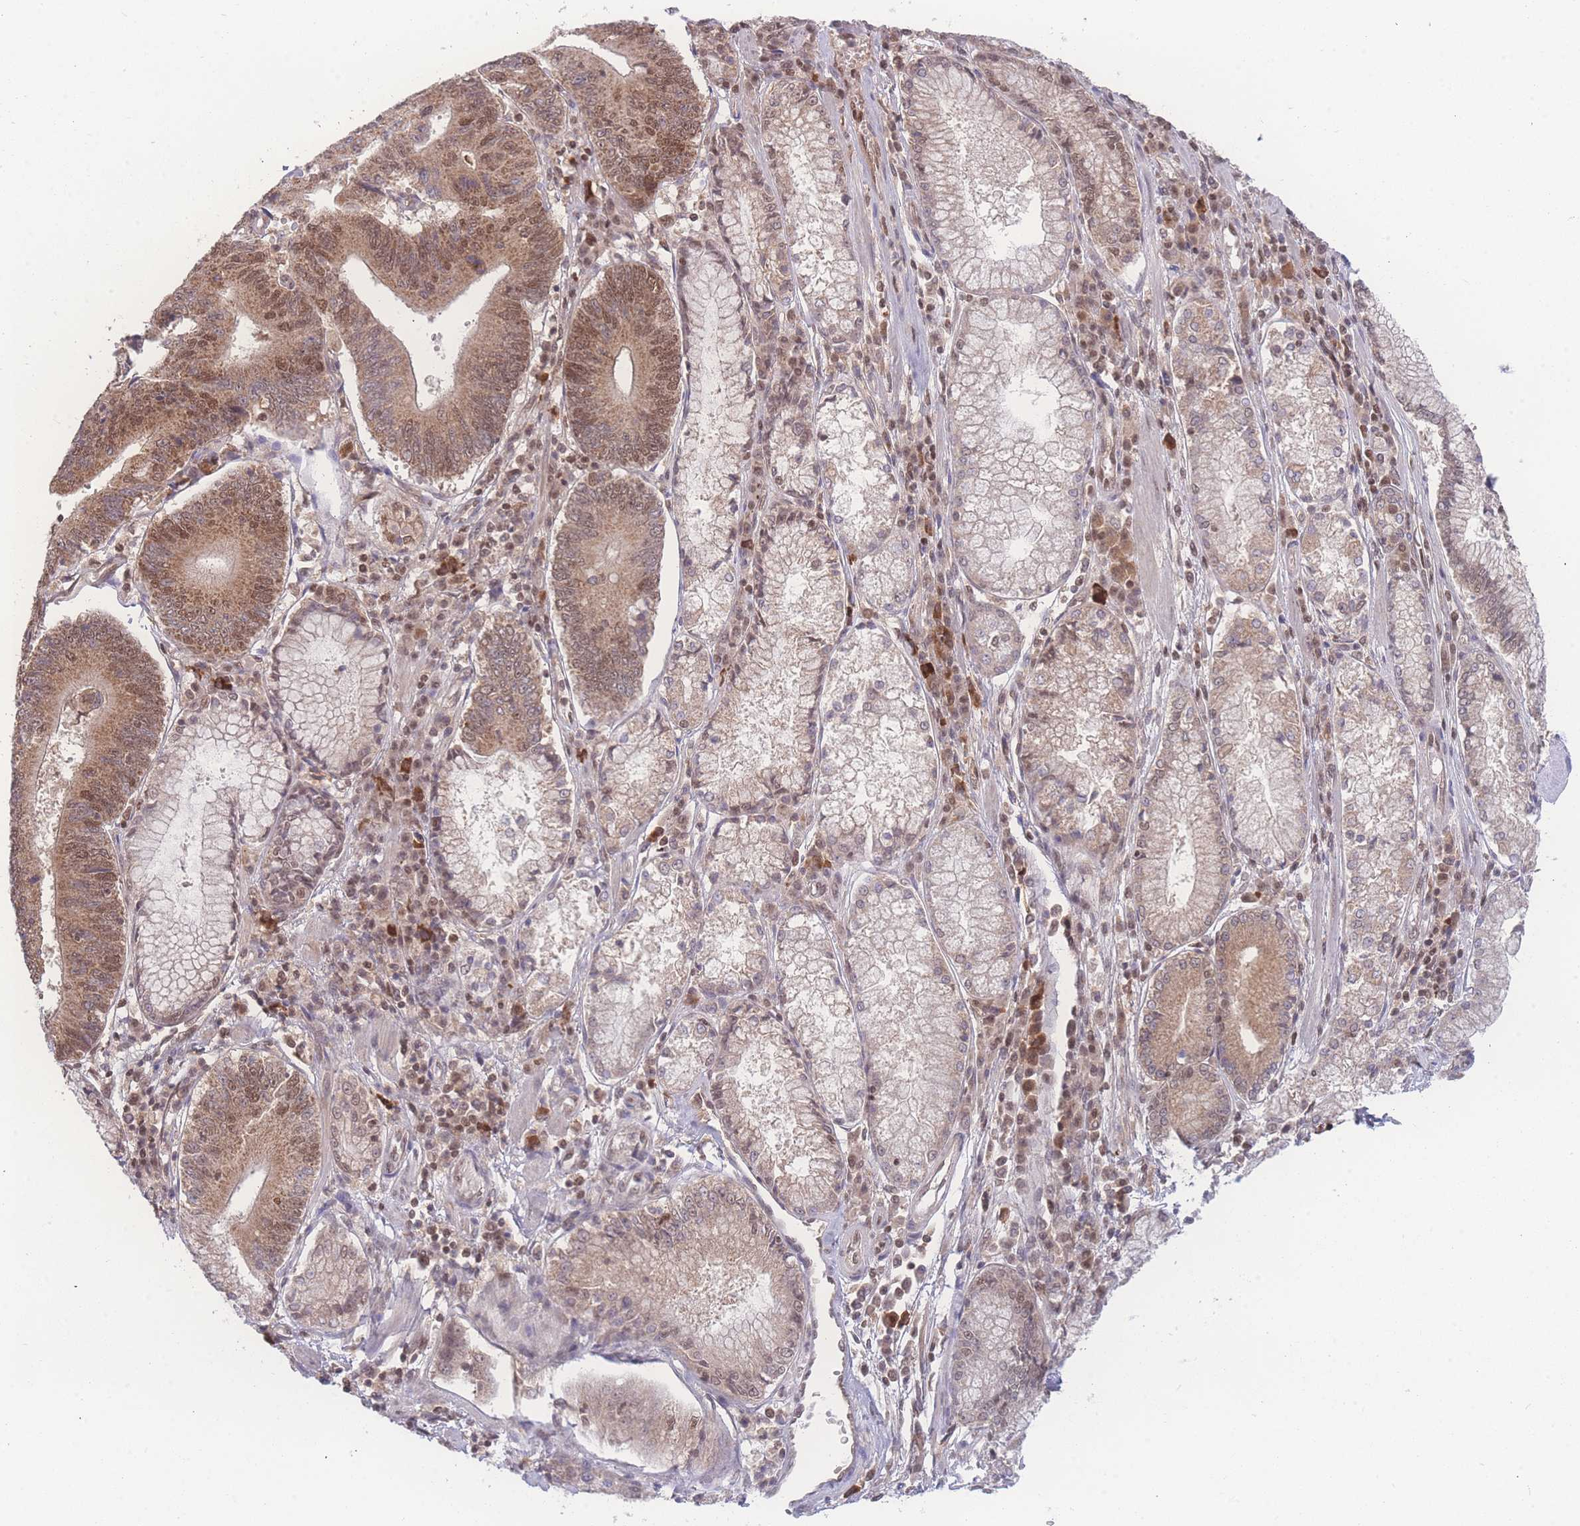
{"staining": {"intensity": "moderate", "quantity": ">75%", "location": "cytoplasmic/membranous,nuclear"}, "tissue": "stomach cancer", "cell_type": "Tumor cells", "image_type": "cancer", "snomed": [{"axis": "morphology", "description": "Adenocarcinoma, NOS"}, {"axis": "topography", "description": "Stomach"}], "caption": "The photomicrograph displays a brown stain indicating the presence of a protein in the cytoplasmic/membranous and nuclear of tumor cells in stomach cancer (adenocarcinoma).", "gene": "RAVER1", "patient": {"sex": "male", "age": 59}}